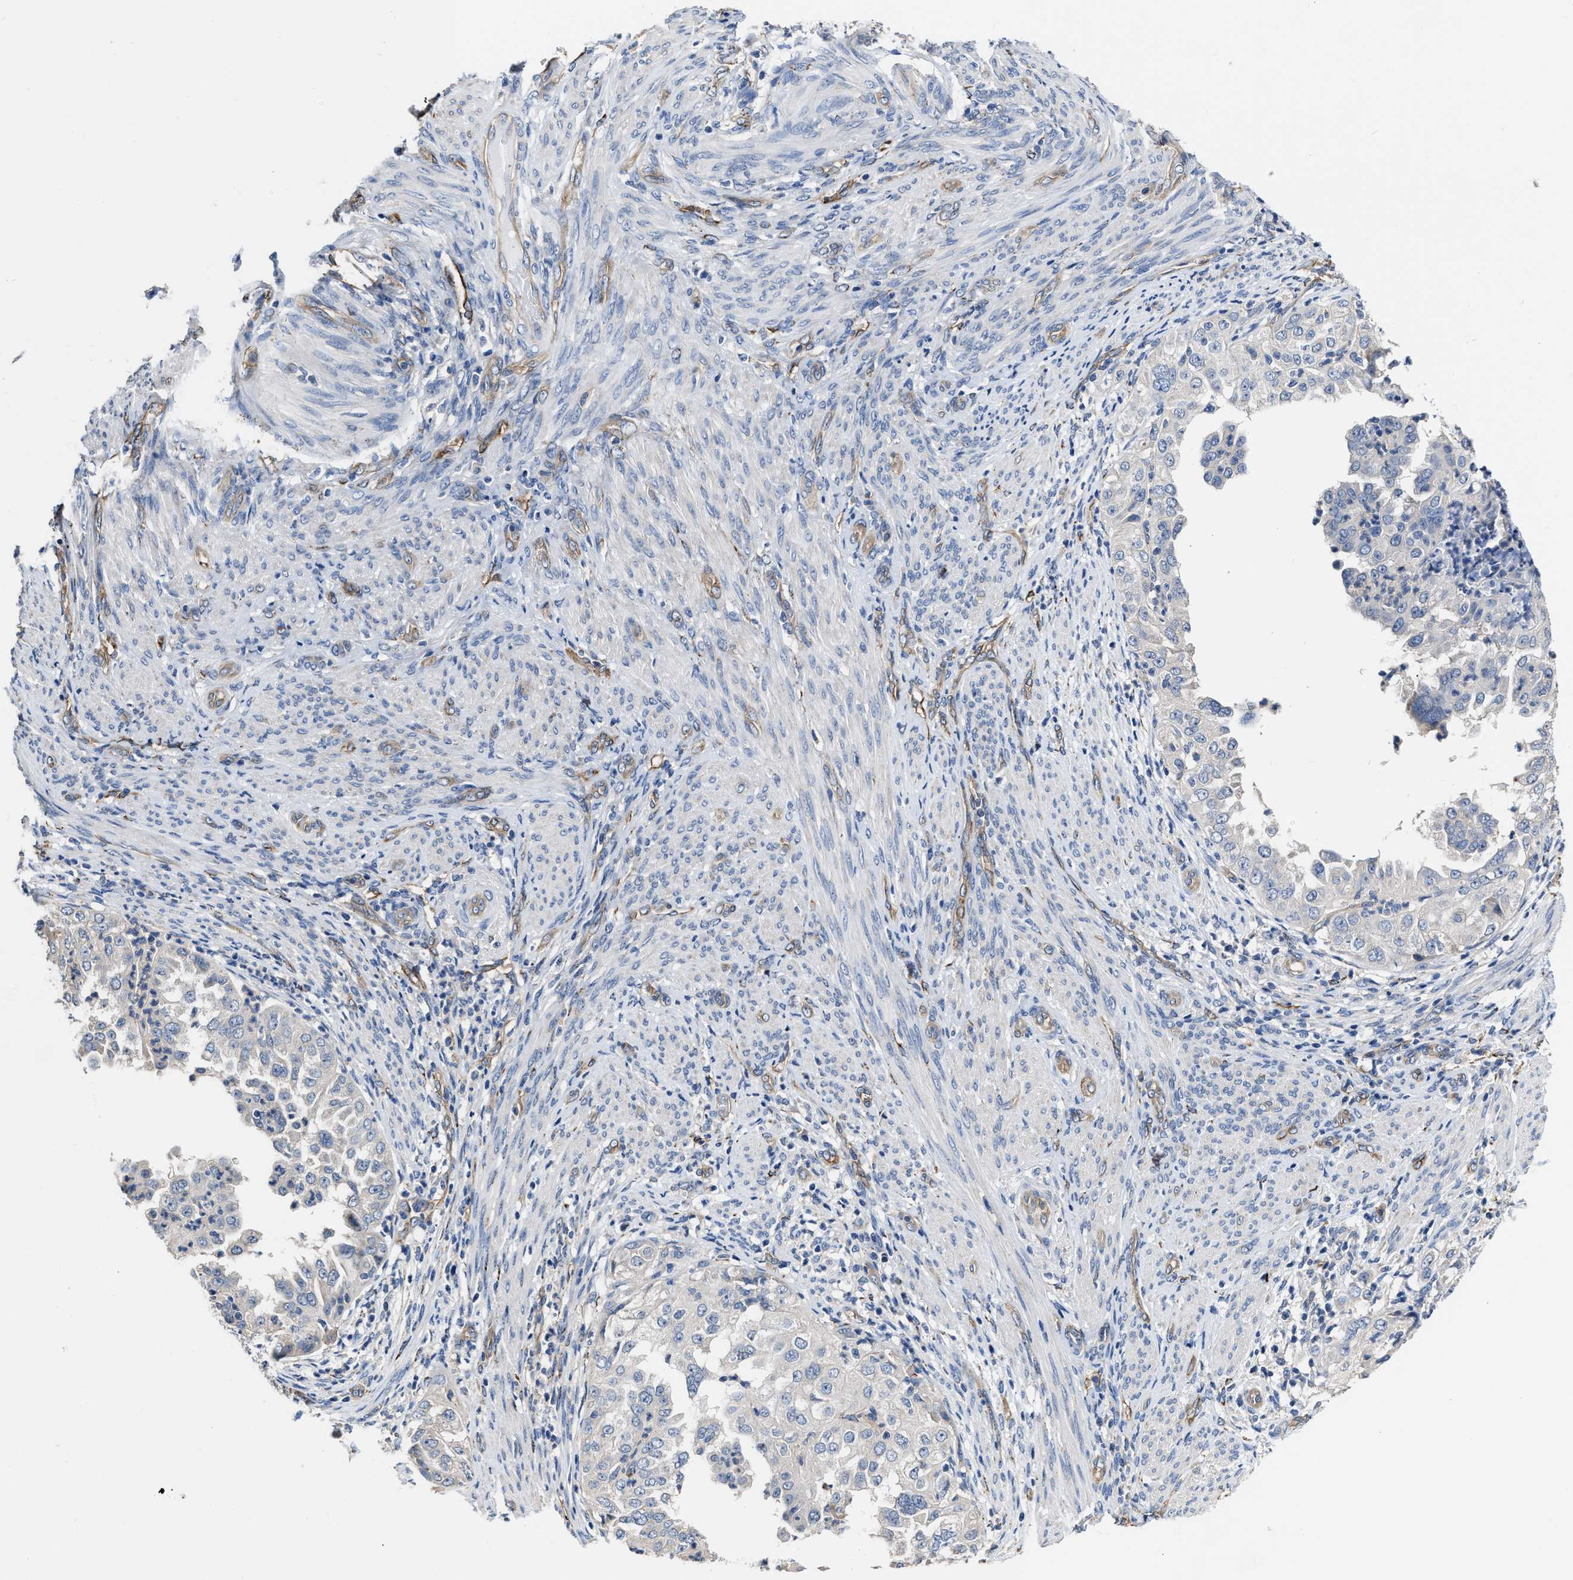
{"staining": {"intensity": "negative", "quantity": "none", "location": "none"}, "tissue": "endometrial cancer", "cell_type": "Tumor cells", "image_type": "cancer", "snomed": [{"axis": "morphology", "description": "Adenocarcinoma, NOS"}, {"axis": "topography", "description": "Endometrium"}], "caption": "This photomicrograph is of adenocarcinoma (endometrial) stained with IHC to label a protein in brown with the nuclei are counter-stained blue. There is no staining in tumor cells.", "gene": "C22orf42", "patient": {"sex": "female", "age": 85}}